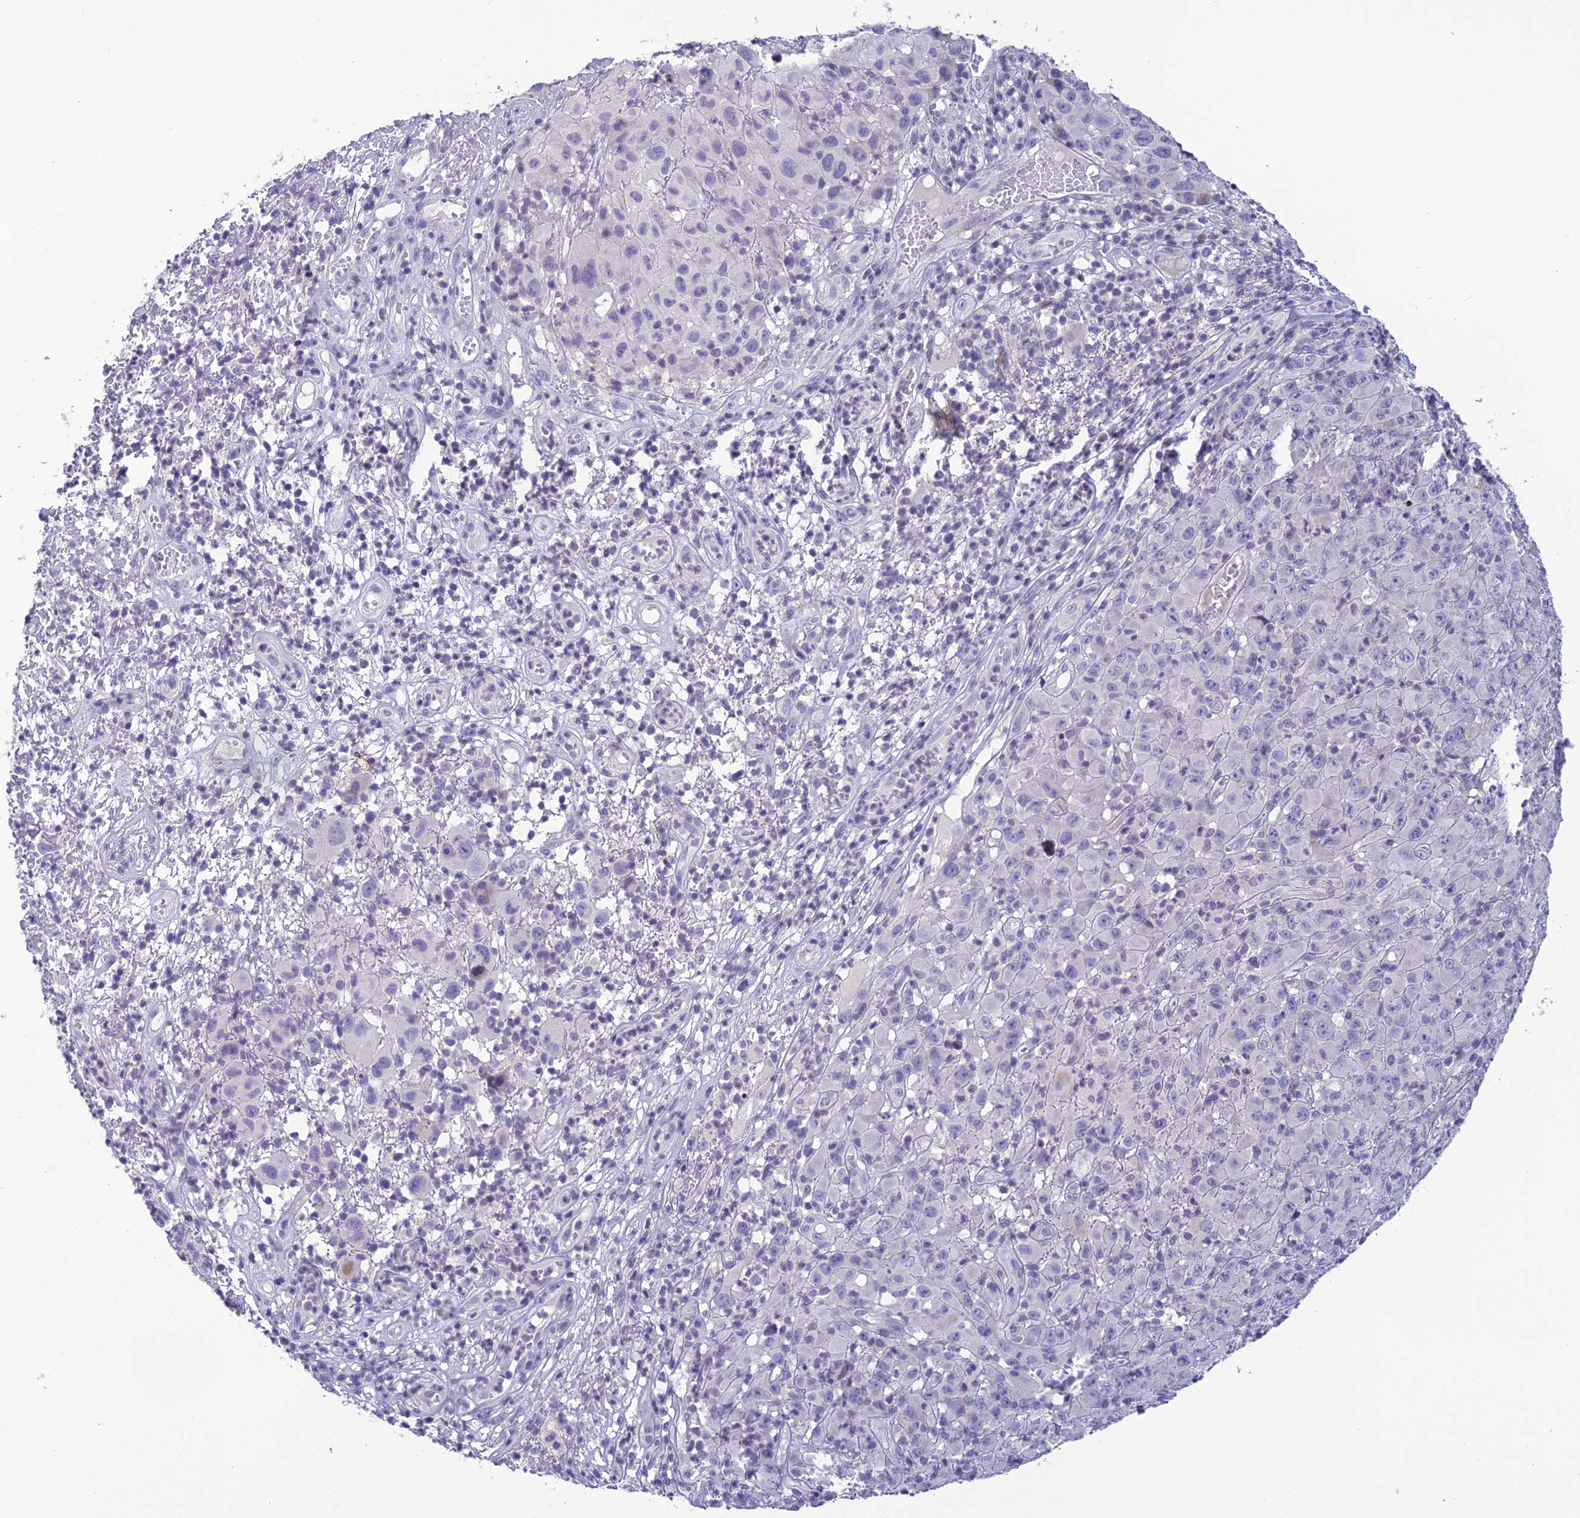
{"staining": {"intensity": "negative", "quantity": "none", "location": "none"}, "tissue": "melanoma", "cell_type": "Tumor cells", "image_type": "cancer", "snomed": [{"axis": "morphology", "description": "Malignant melanoma, NOS"}, {"axis": "topography", "description": "Skin"}], "caption": "IHC histopathology image of neoplastic tissue: melanoma stained with DAB (3,3'-diaminobenzidine) shows no significant protein positivity in tumor cells. (Brightfield microscopy of DAB IHC at high magnification).", "gene": "TMEM134", "patient": {"sex": "male", "age": 73}}